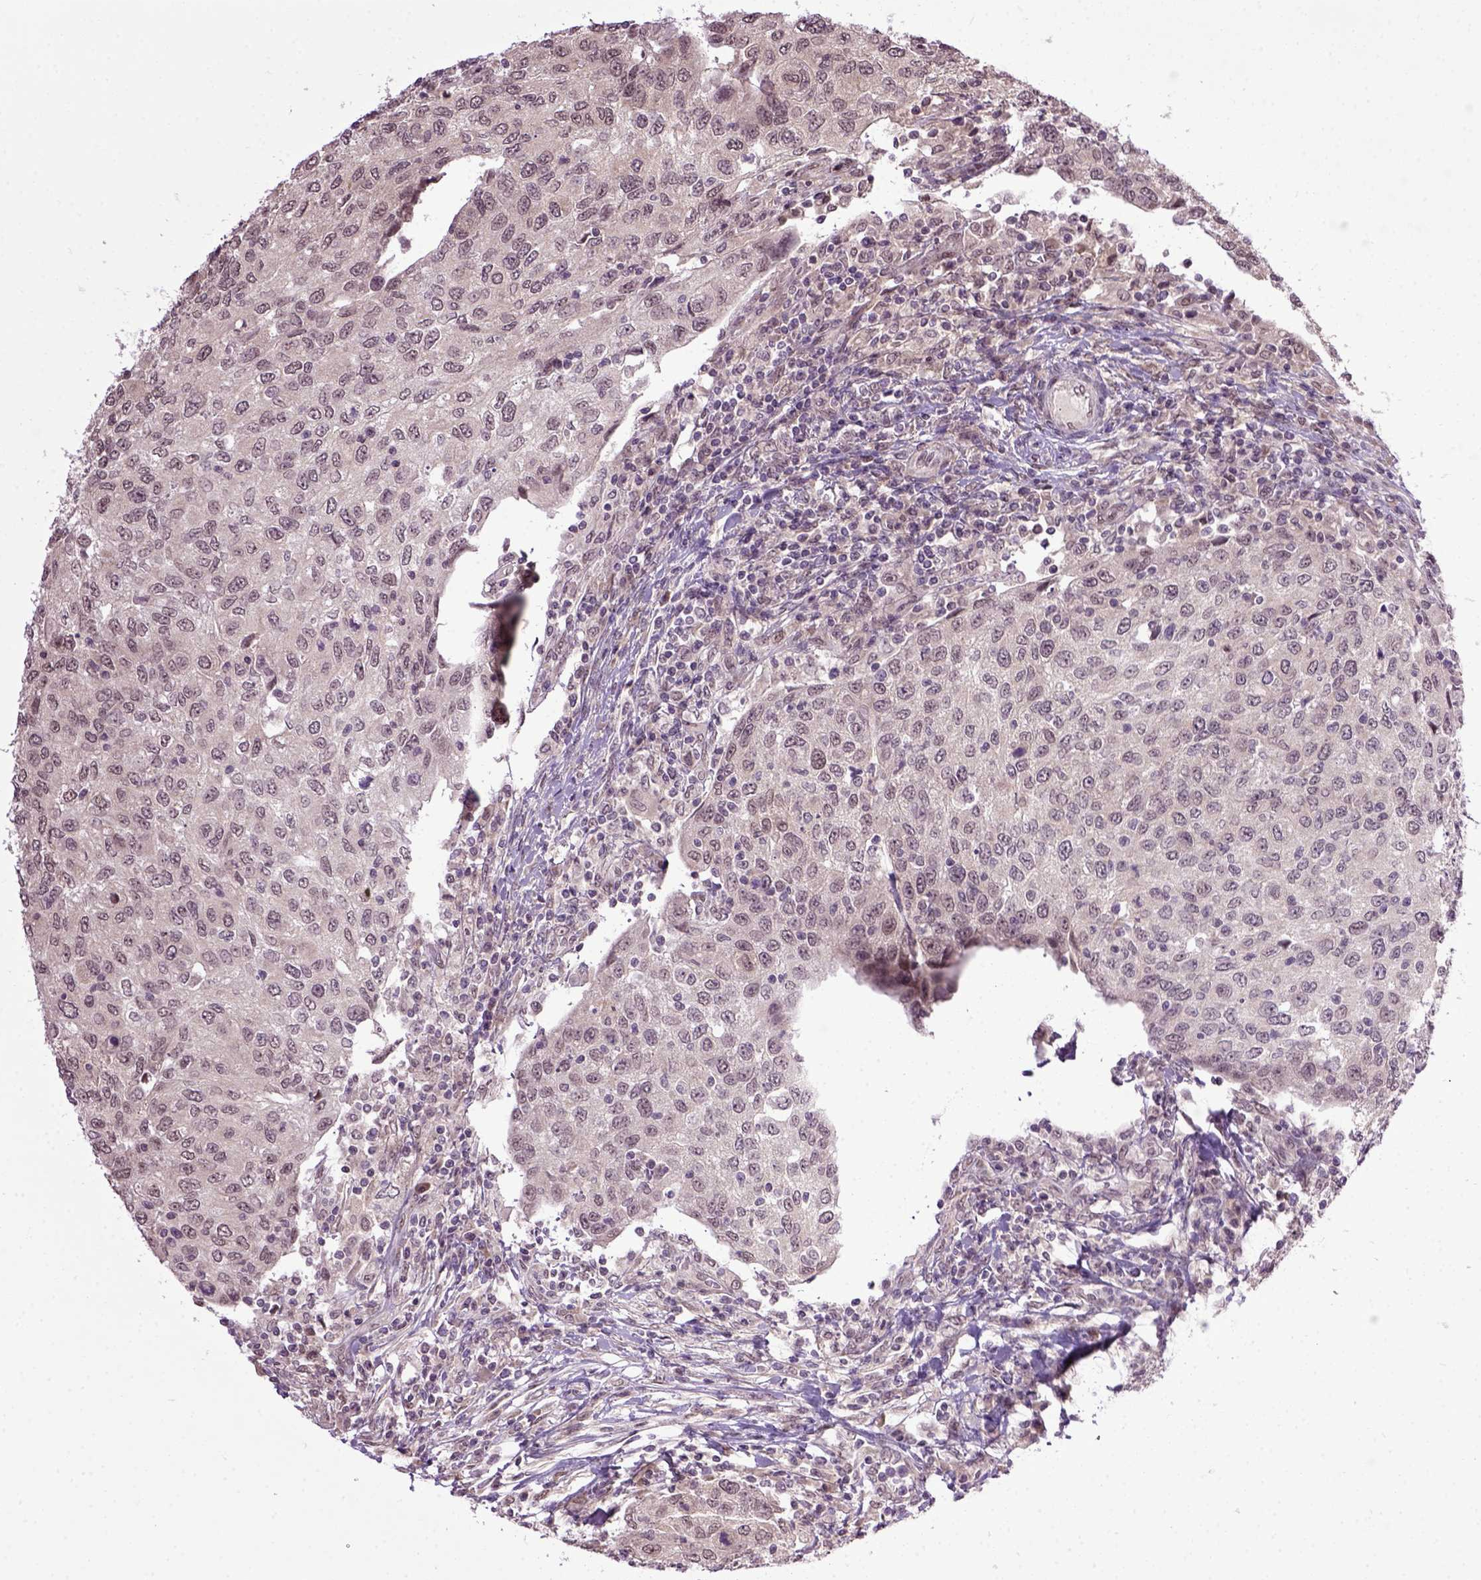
{"staining": {"intensity": "negative", "quantity": "none", "location": "none"}, "tissue": "urothelial cancer", "cell_type": "Tumor cells", "image_type": "cancer", "snomed": [{"axis": "morphology", "description": "Urothelial carcinoma, High grade"}, {"axis": "topography", "description": "Urinary bladder"}], "caption": "Tumor cells show no significant protein expression in urothelial cancer. (DAB immunohistochemistry (IHC) with hematoxylin counter stain).", "gene": "RAB43", "patient": {"sex": "female", "age": 78}}